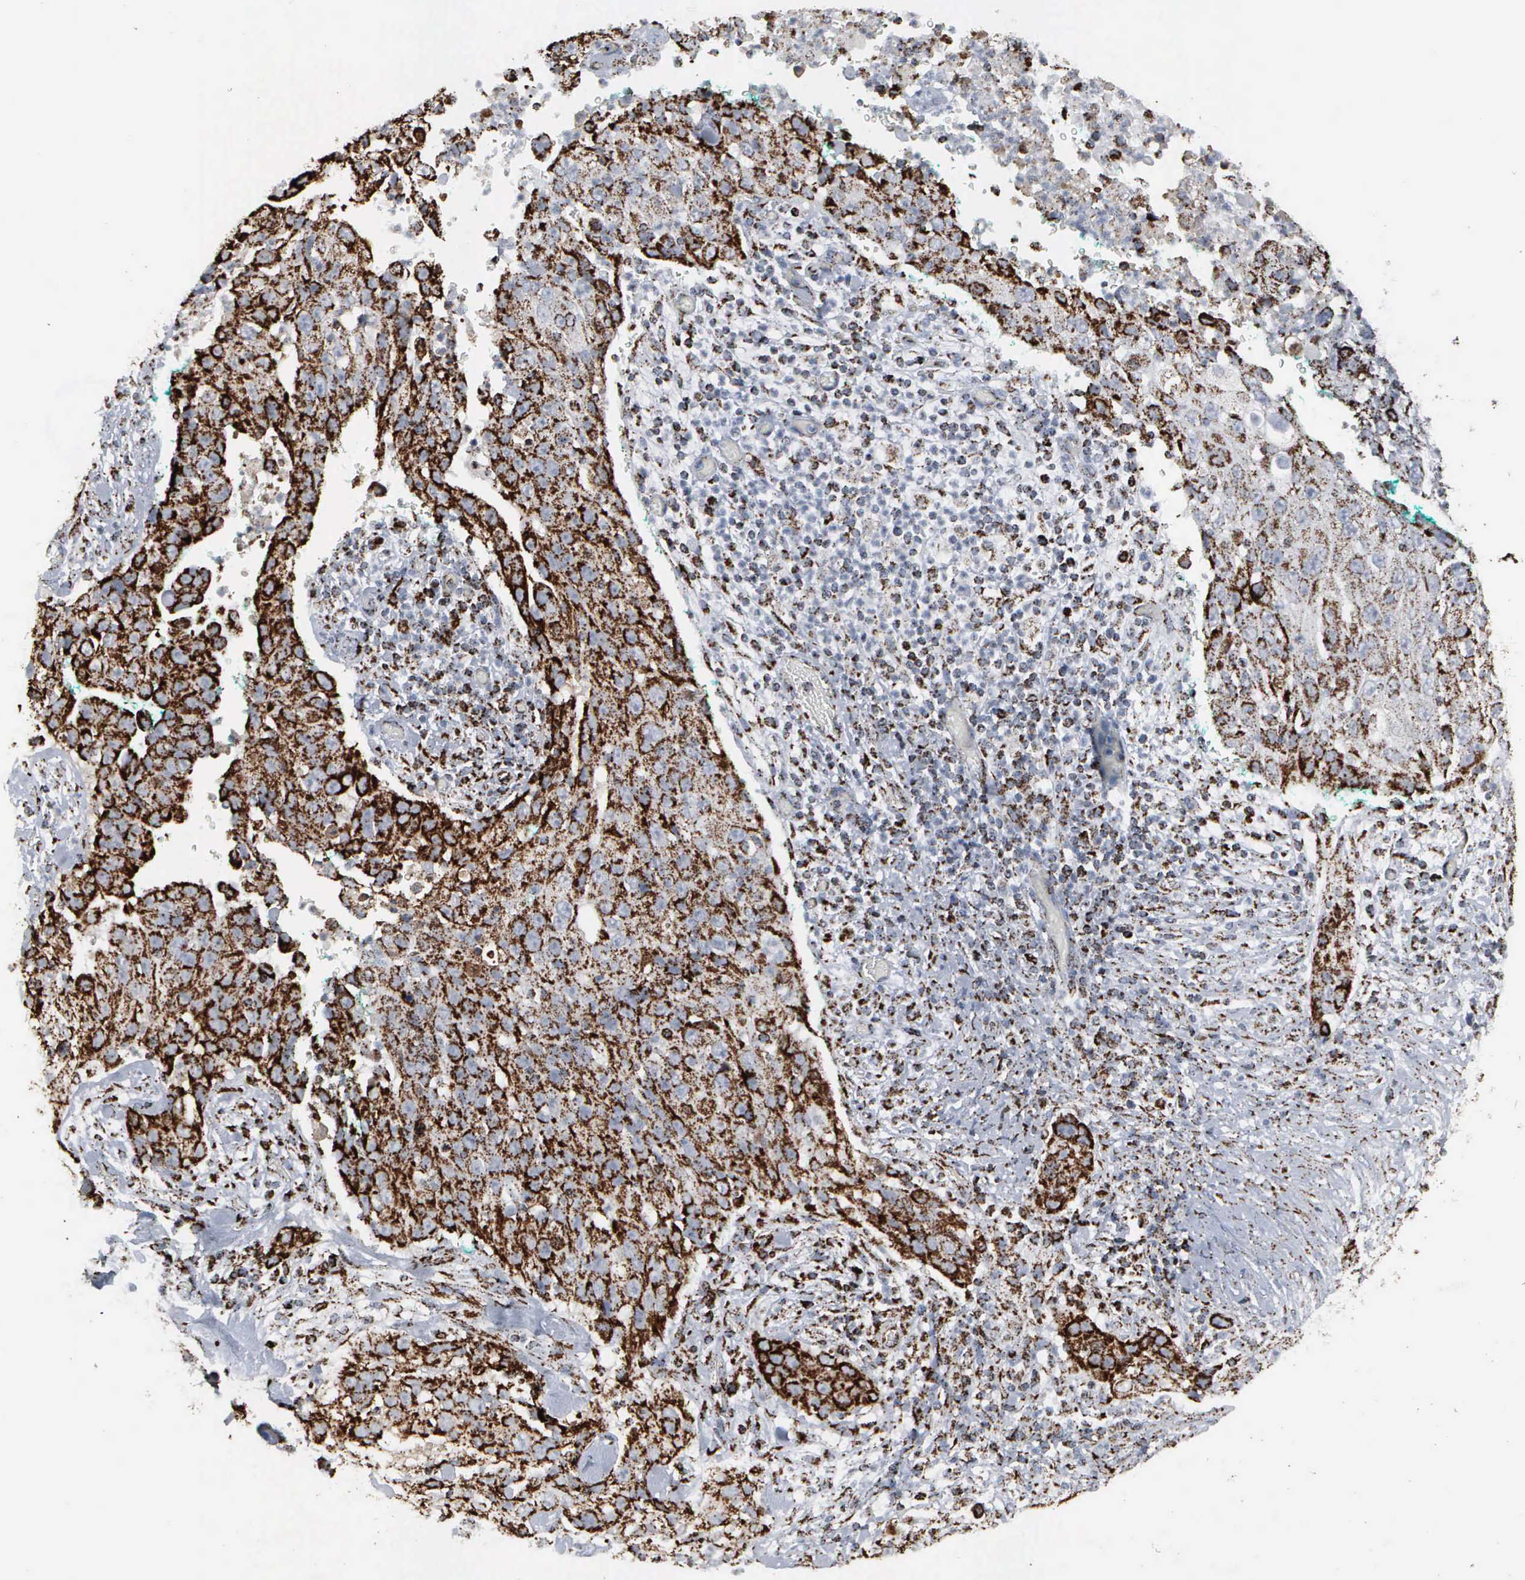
{"staining": {"intensity": "strong", "quantity": ">75%", "location": "cytoplasmic/membranous"}, "tissue": "lung cancer", "cell_type": "Tumor cells", "image_type": "cancer", "snomed": [{"axis": "morphology", "description": "Squamous cell carcinoma, NOS"}, {"axis": "topography", "description": "Lung"}], "caption": "The histopathology image shows a brown stain indicating the presence of a protein in the cytoplasmic/membranous of tumor cells in squamous cell carcinoma (lung).", "gene": "HSPA9", "patient": {"sex": "male", "age": 64}}